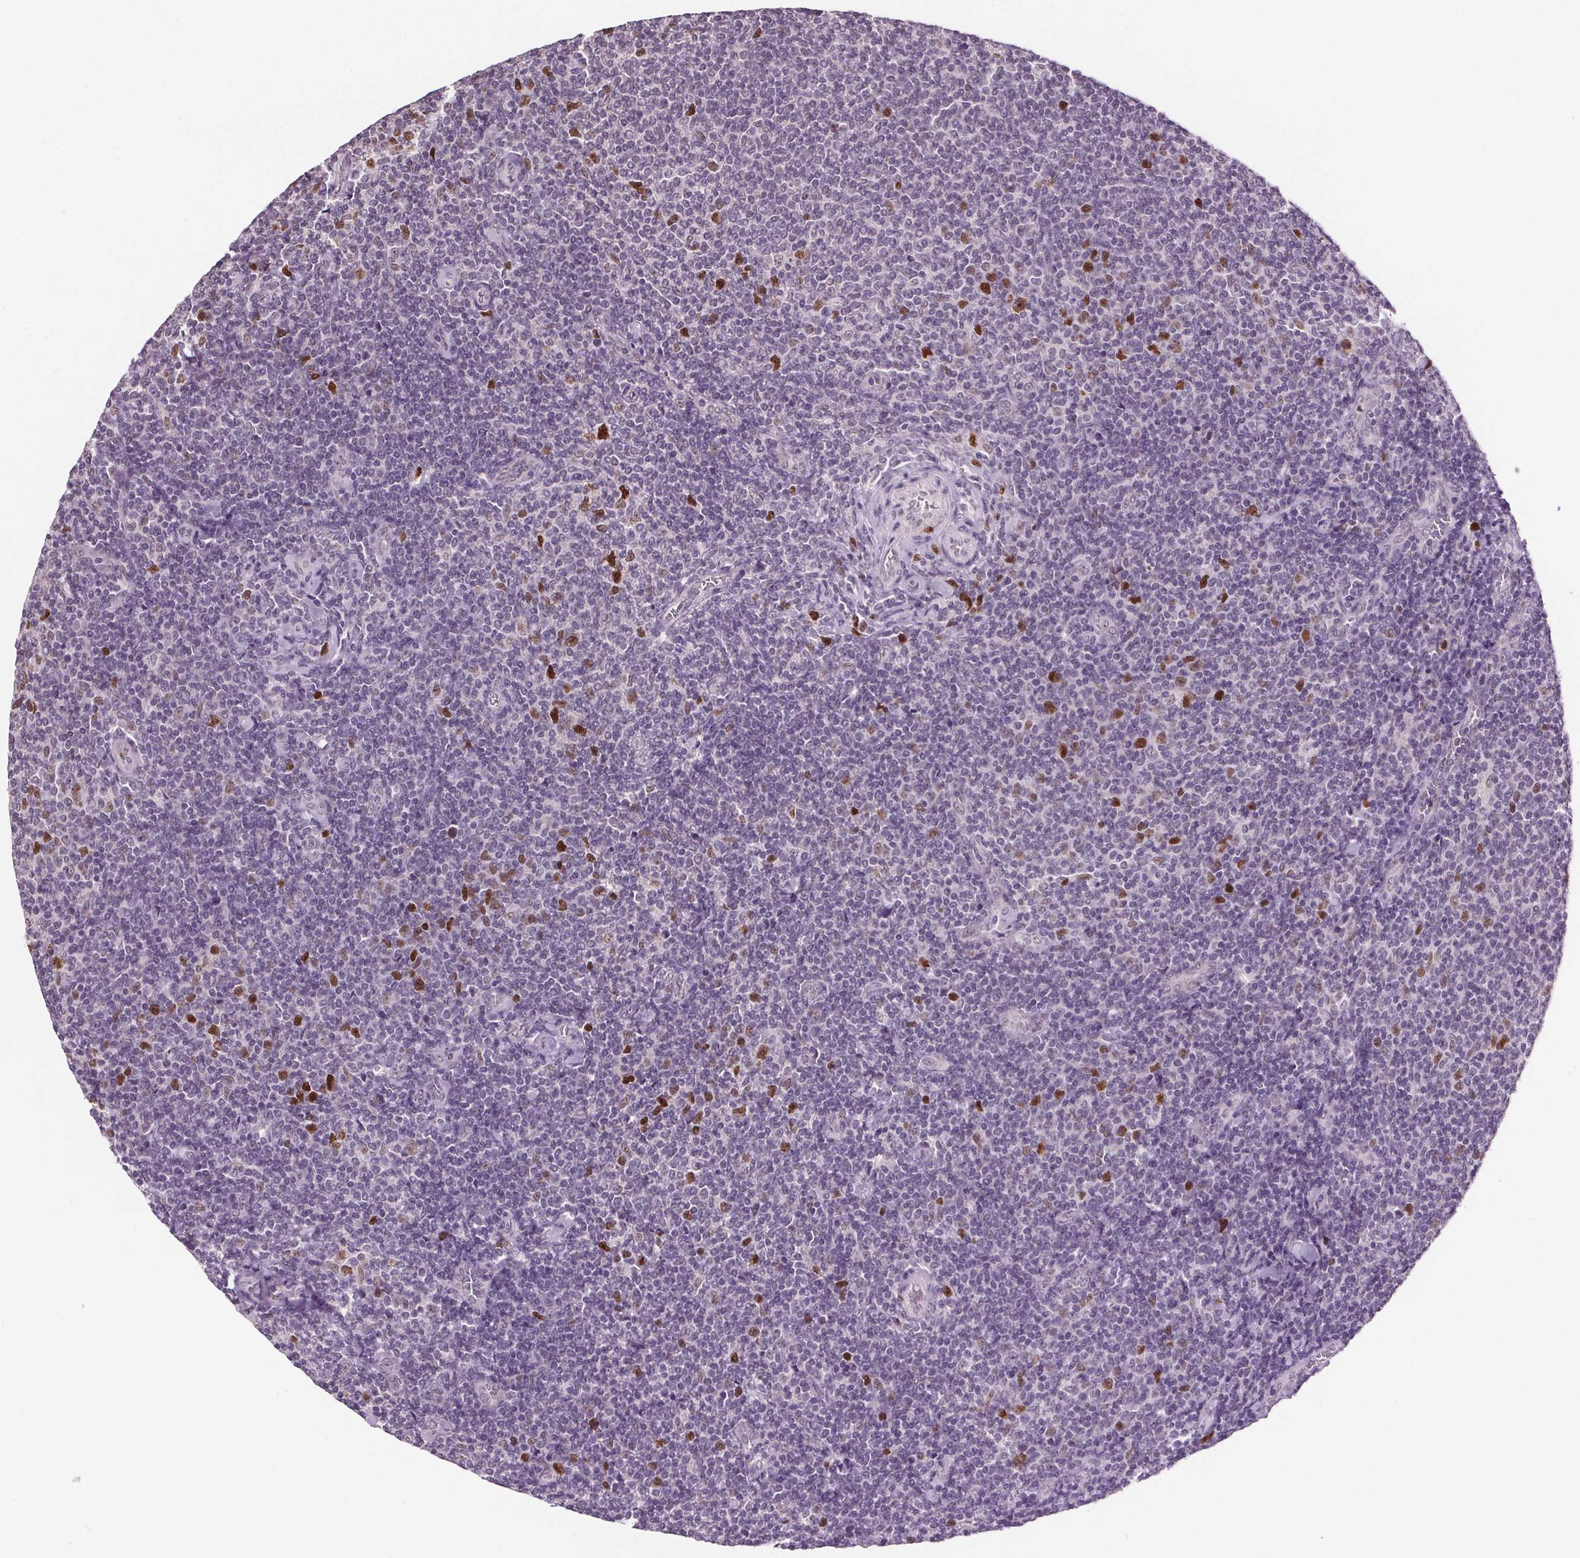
{"staining": {"intensity": "moderate", "quantity": "<25%", "location": "nuclear"}, "tissue": "lymphoma", "cell_type": "Tumor cells", "image_type": "cancer", "snomed": [{"axis": "morphology", "description": "Malignant lymphoma, non-Hodgkin's type, Low grade"}, {"axis": "topography", "description": "Lymph node"}], "caption": "A photomicrograph of lymphoma stained for a protein exhibits moderate nuclear brown staining in tumor cells. (DAB = brown stain, brightfield microscopy at high magnification).", "gene": "CENPF", "patient": {"sex": "male", "age": 52}}